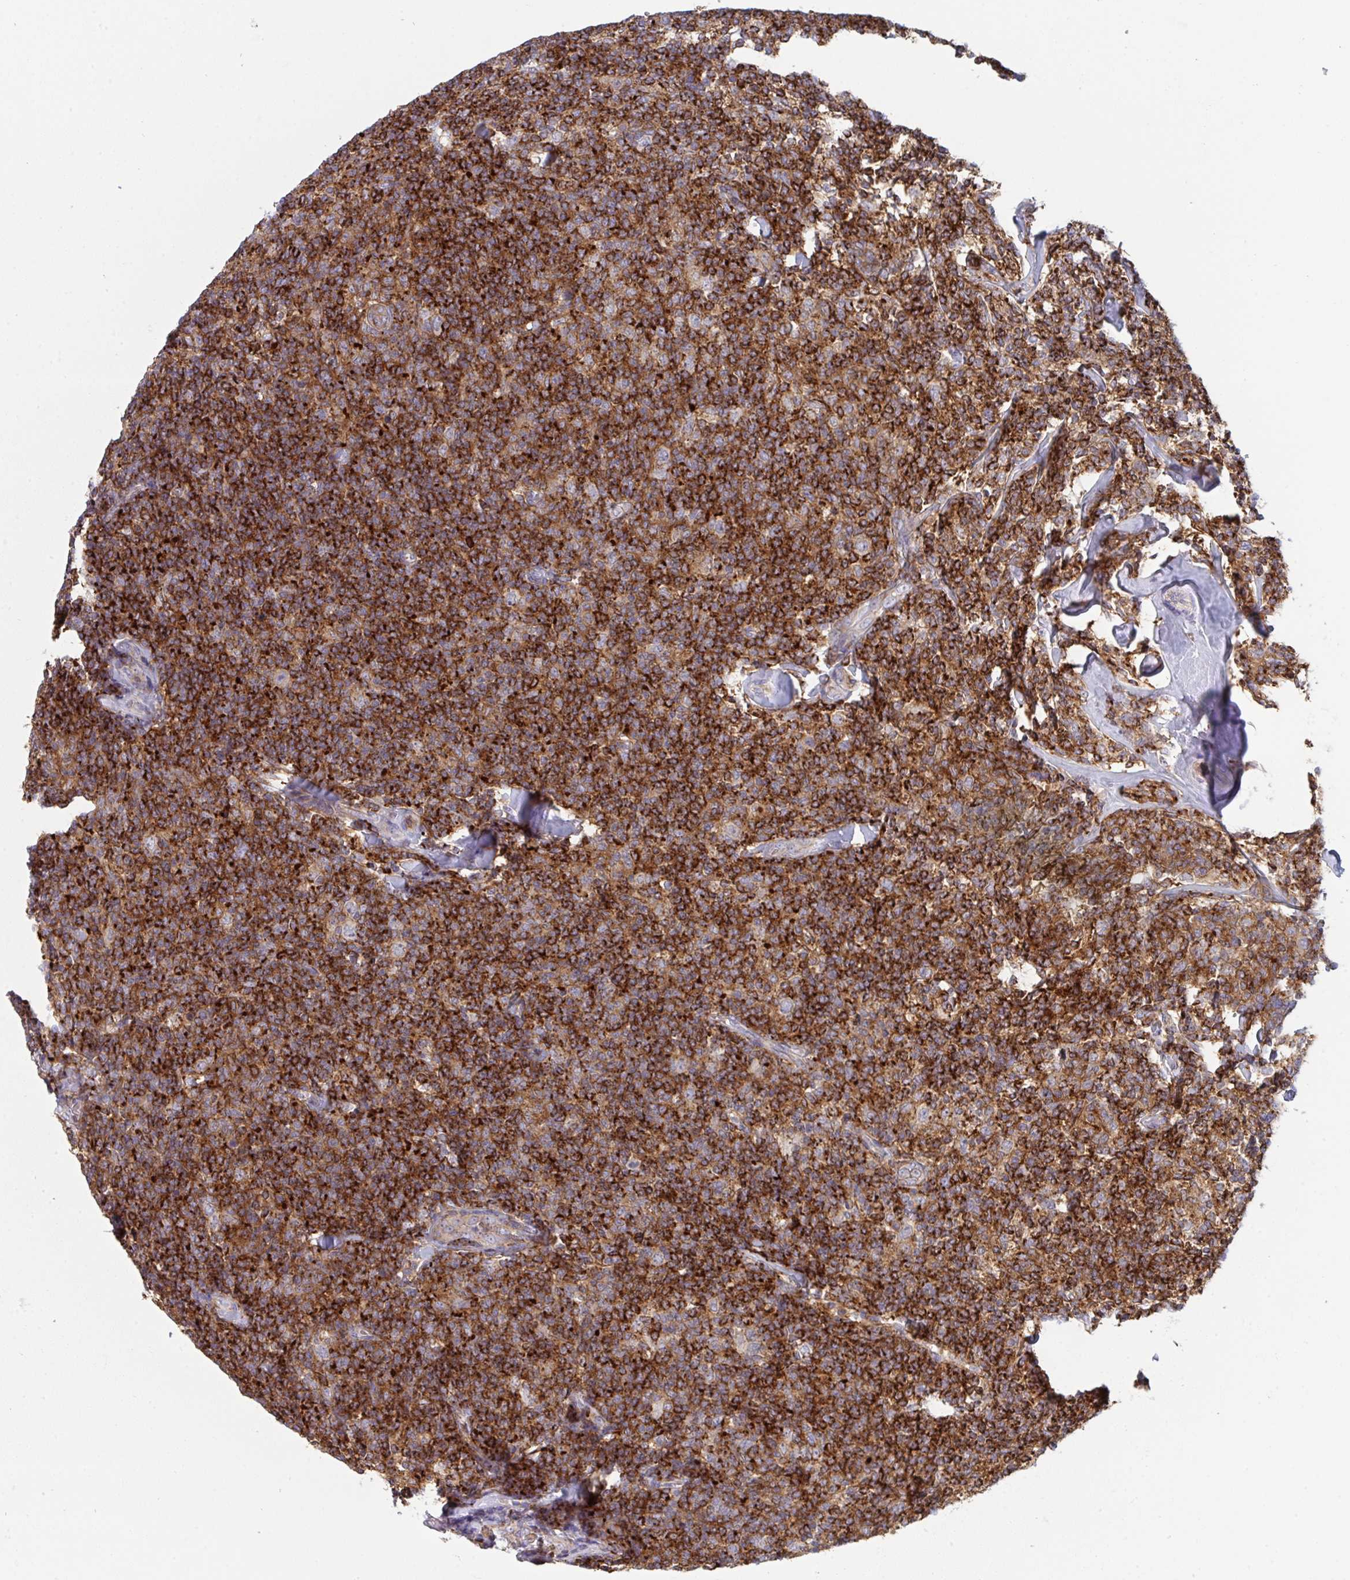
{"staining": {"intensity": "strong", "quantity": ">75%", "location": "cytoplasmic/membranous"}, "tissue": "lymphoma", "cell_type": "Tumor cells", "image_type": "cancer", "snomed": [{"axis": "morphology", "description": "Malignant lymphoma, non-Hodgkin's type, Low grade"}, {"axis": "topography", "description": "Lymph node"}], "caption": "Low-grade malignant lymphoma, non-Hodgkin's type stained with a protein marker reveals strong staining in tumor cells.", "gene": "DISP2", "patient": {"sex": "female", "age": 56}}